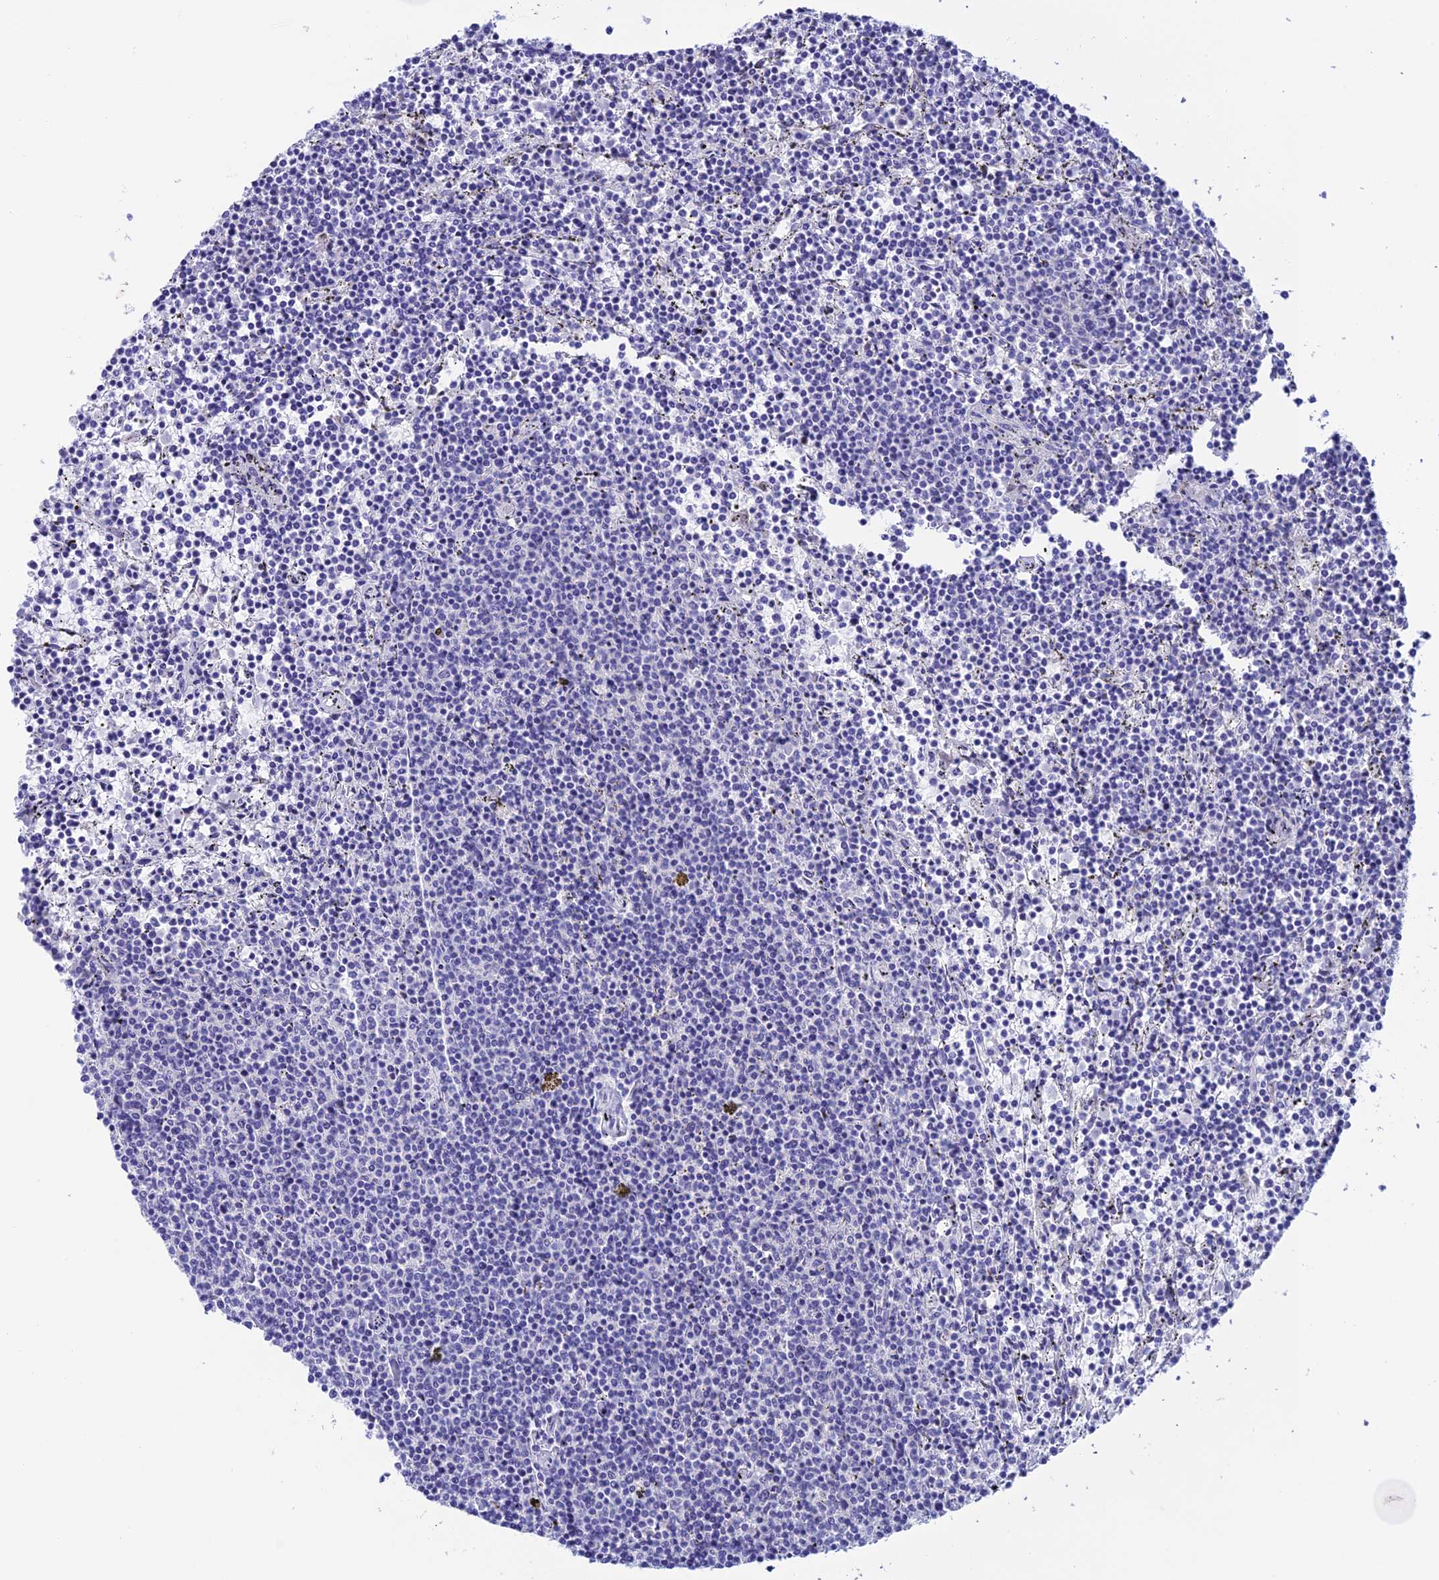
{"staining": {"intensity": "negative", "quantity": "none", "location": "none"}, "tissue": "lymphoma", "cell_type": "Tumor cells", "image_type": "cancer", "snomed": [{"axis": "morphology", "description": "Malignant lymphoma, non-Hodgkin's type, Low grade"}, {"axis": "topography", "description": "Spleen"}], "caption": "Immunohistochemistry photomicrograph of neoplastic tissue: lymphoma stained with DAB (3,3'-diaminobenzidine) reveals no significant protein staining in tumor cells.", "gene": "RASGEF1B", "patient": {"sex": "female", "age": 50}}